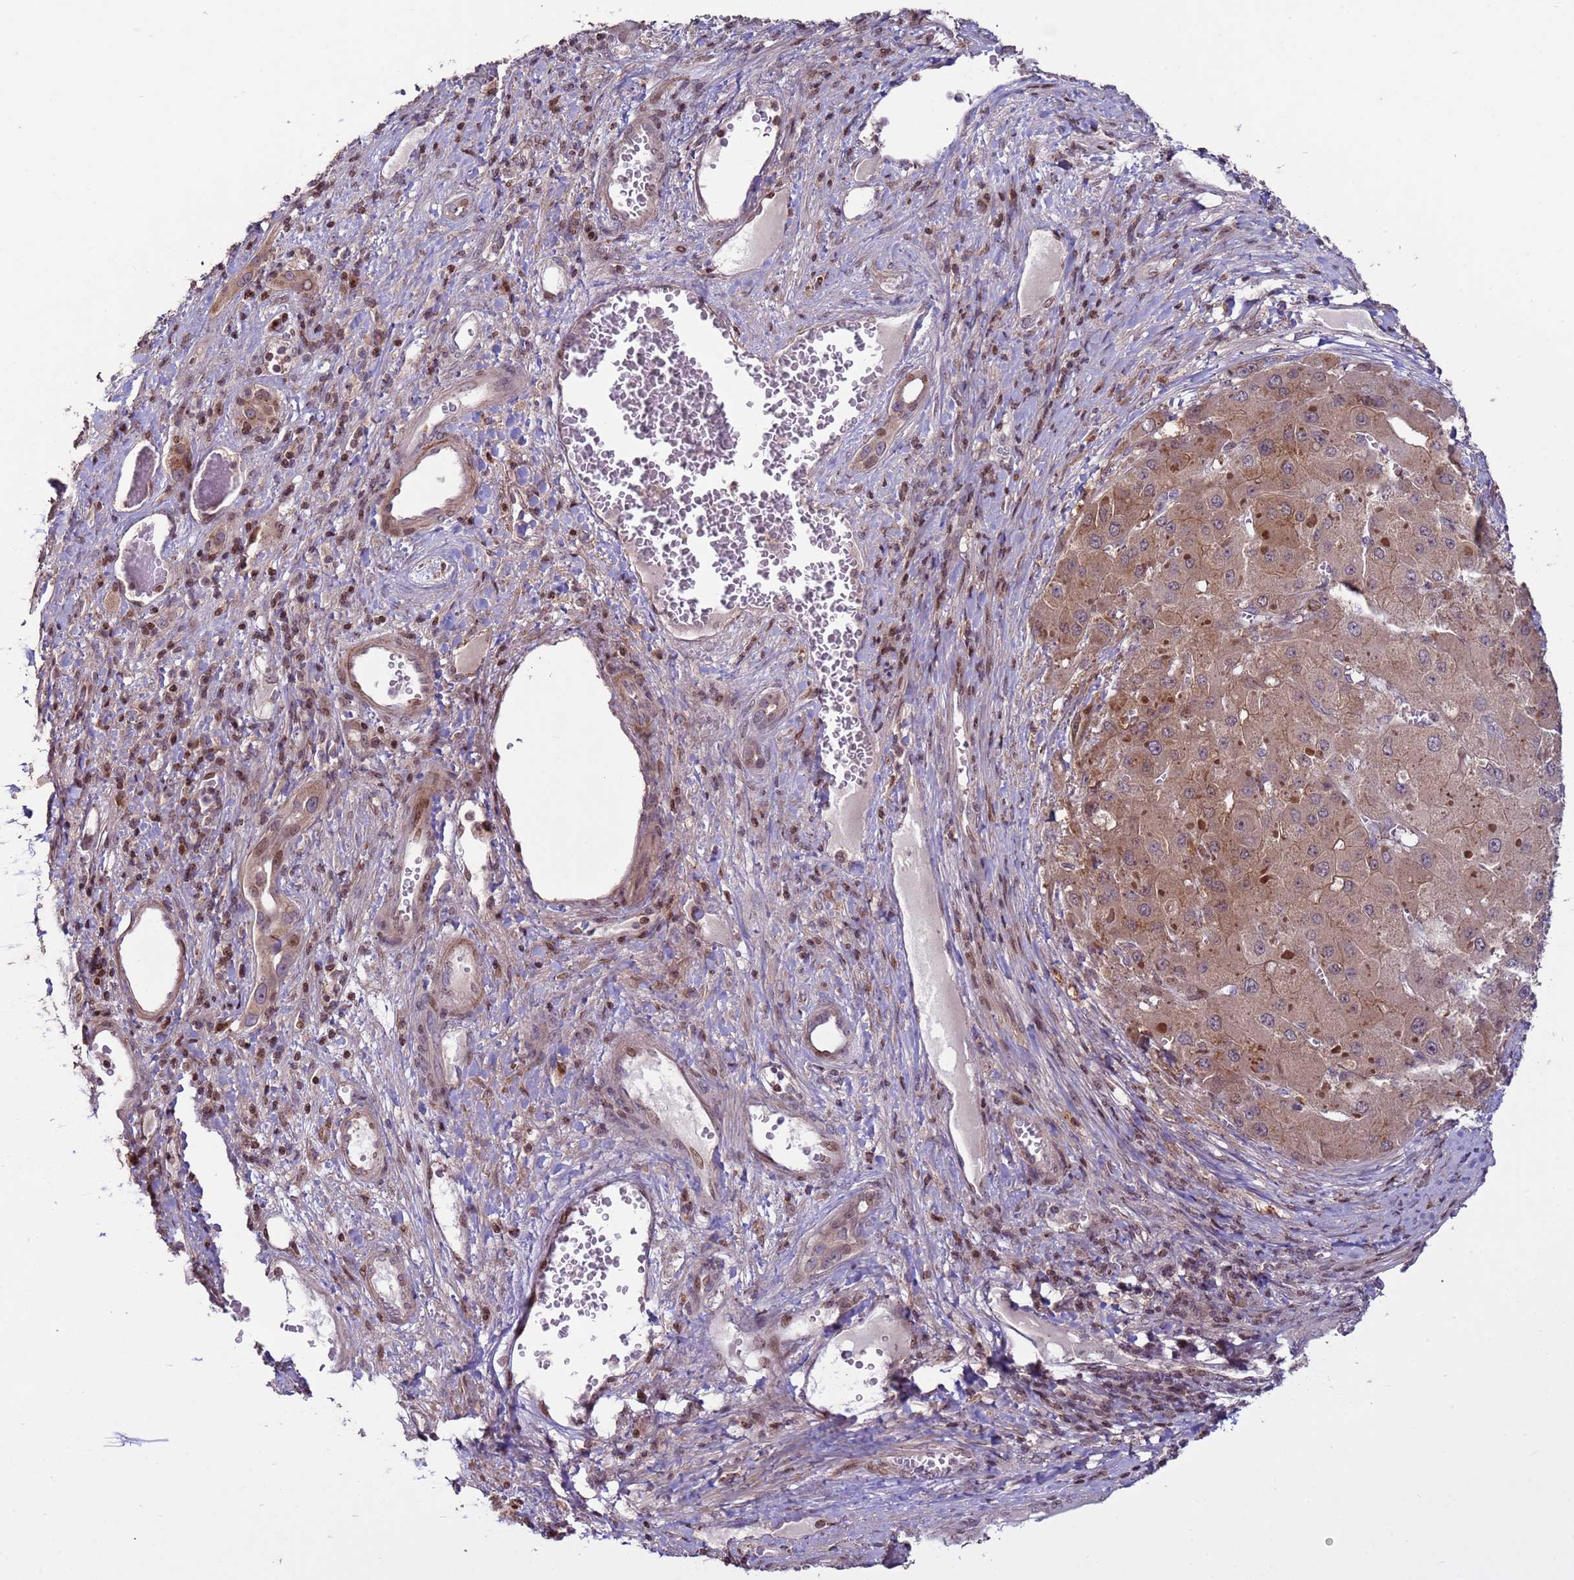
{"staining": {"intensity": "moderate", "quantity": ">75%", "location": "cytoplasmic/membranous,nuclear"}, "tissue": "liver cancer", "cell_type": "Tumor cells", "image_type": "cancer", "snomed": [{"axis": "morphology", "description": "Carcinoma, Hepatocellular, NOS"}, {"axis": "topography", "description": "Liver"}], "caption": "Hepatocellular carcinoma (liver) tissue exhibits moderate cytoplasmic/membranous and nuclear expression in about >75% of tumor cells", "gene": "HGH1", "patient": {"sex": "female", "age": 73}}